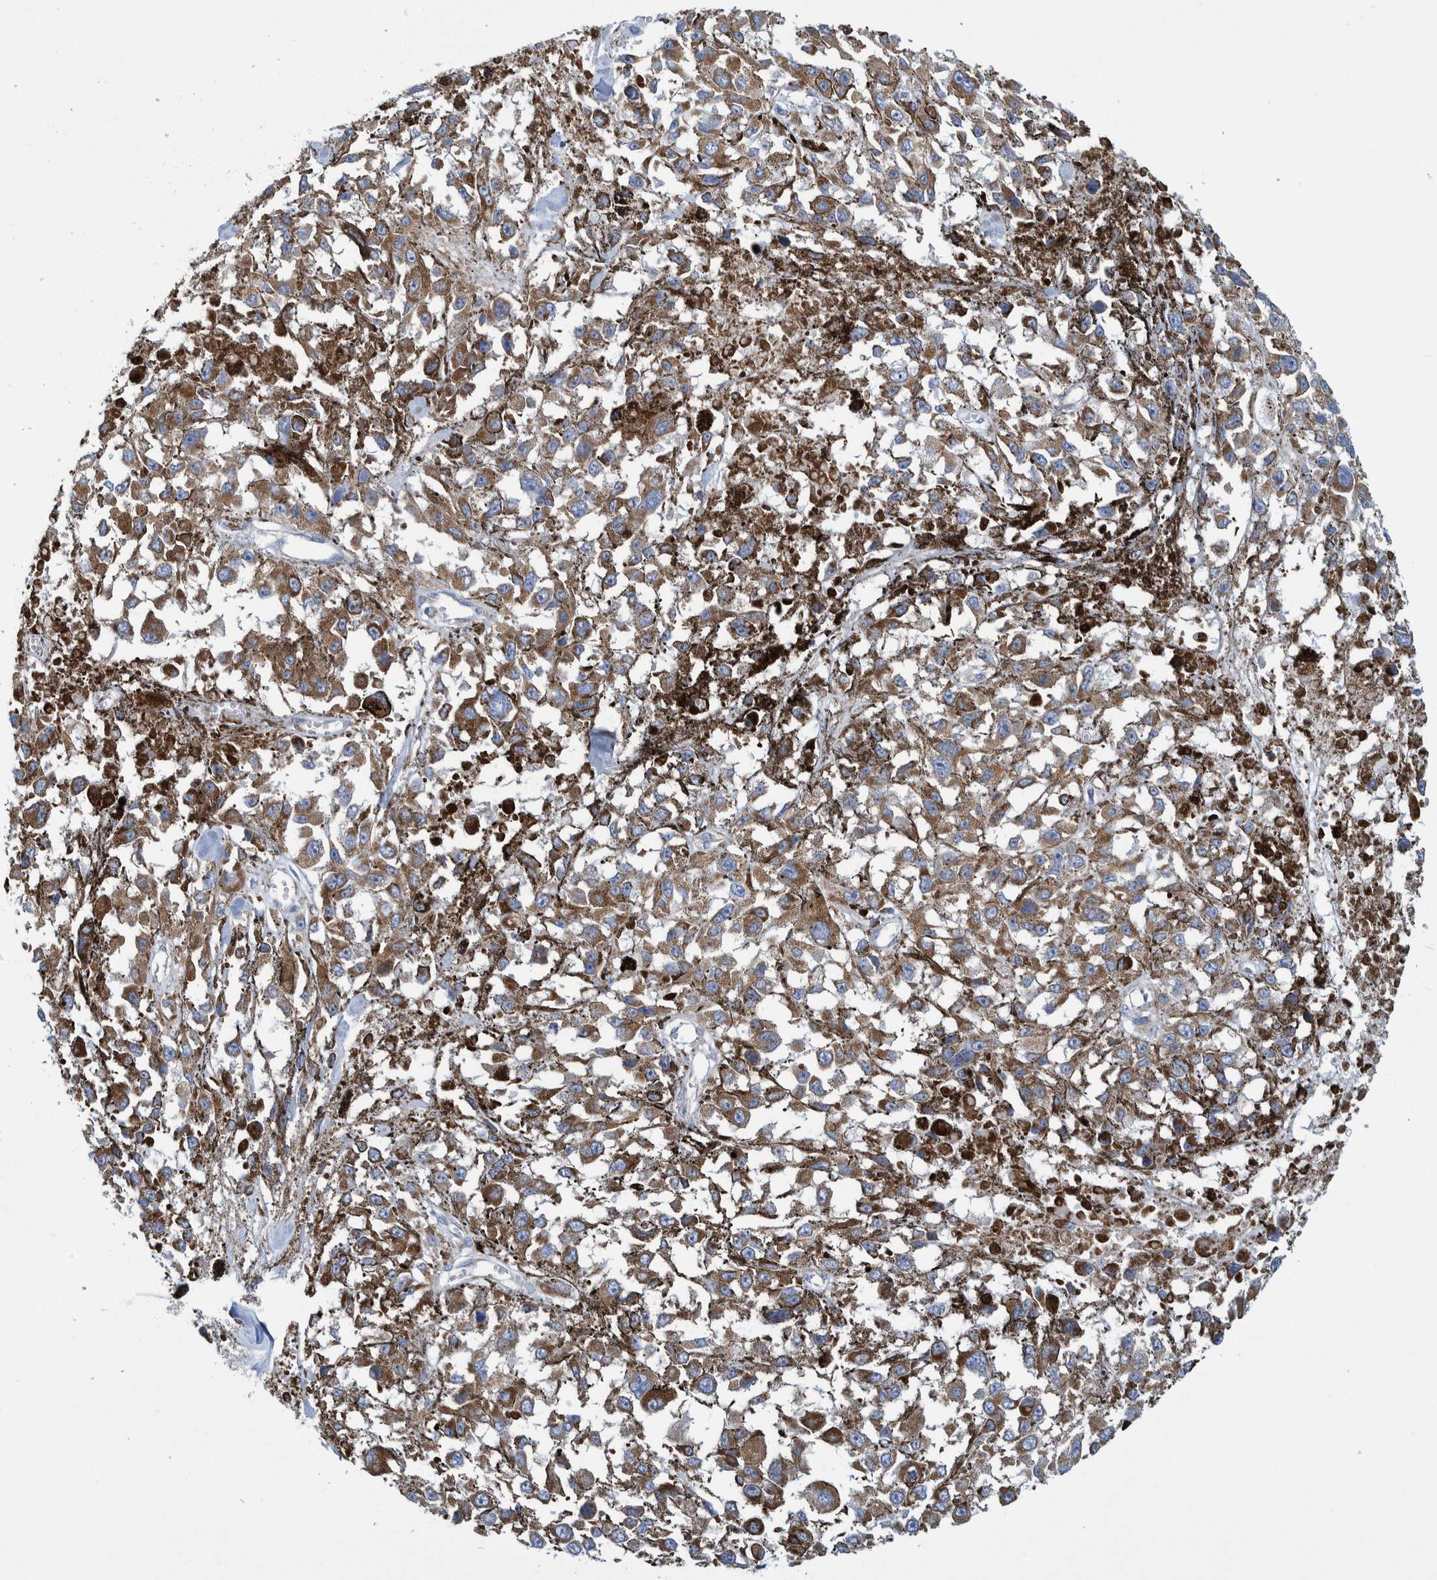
{"staining": {"intensity": "moderate", "quantity": ">75%", "location": "cytoplasmic/membranous"}, "tissue": "melanoma", "cell_type": "Tumor cells", "image_type": "cancer", "snomed": [{"axis": "morphology", "description": "Malignant melanoma, Metastatic site"}, {"axis": "topography", "description": "Lymph node"}], "caption": "Protein expression analysis of human malignant melanoma (metastatic site) reveals moderate cytoplasmic/membranous staining in about >75% of tumor cells.", "gene": "MRPS7", "patient": {"sex": "male", "age": 59}}